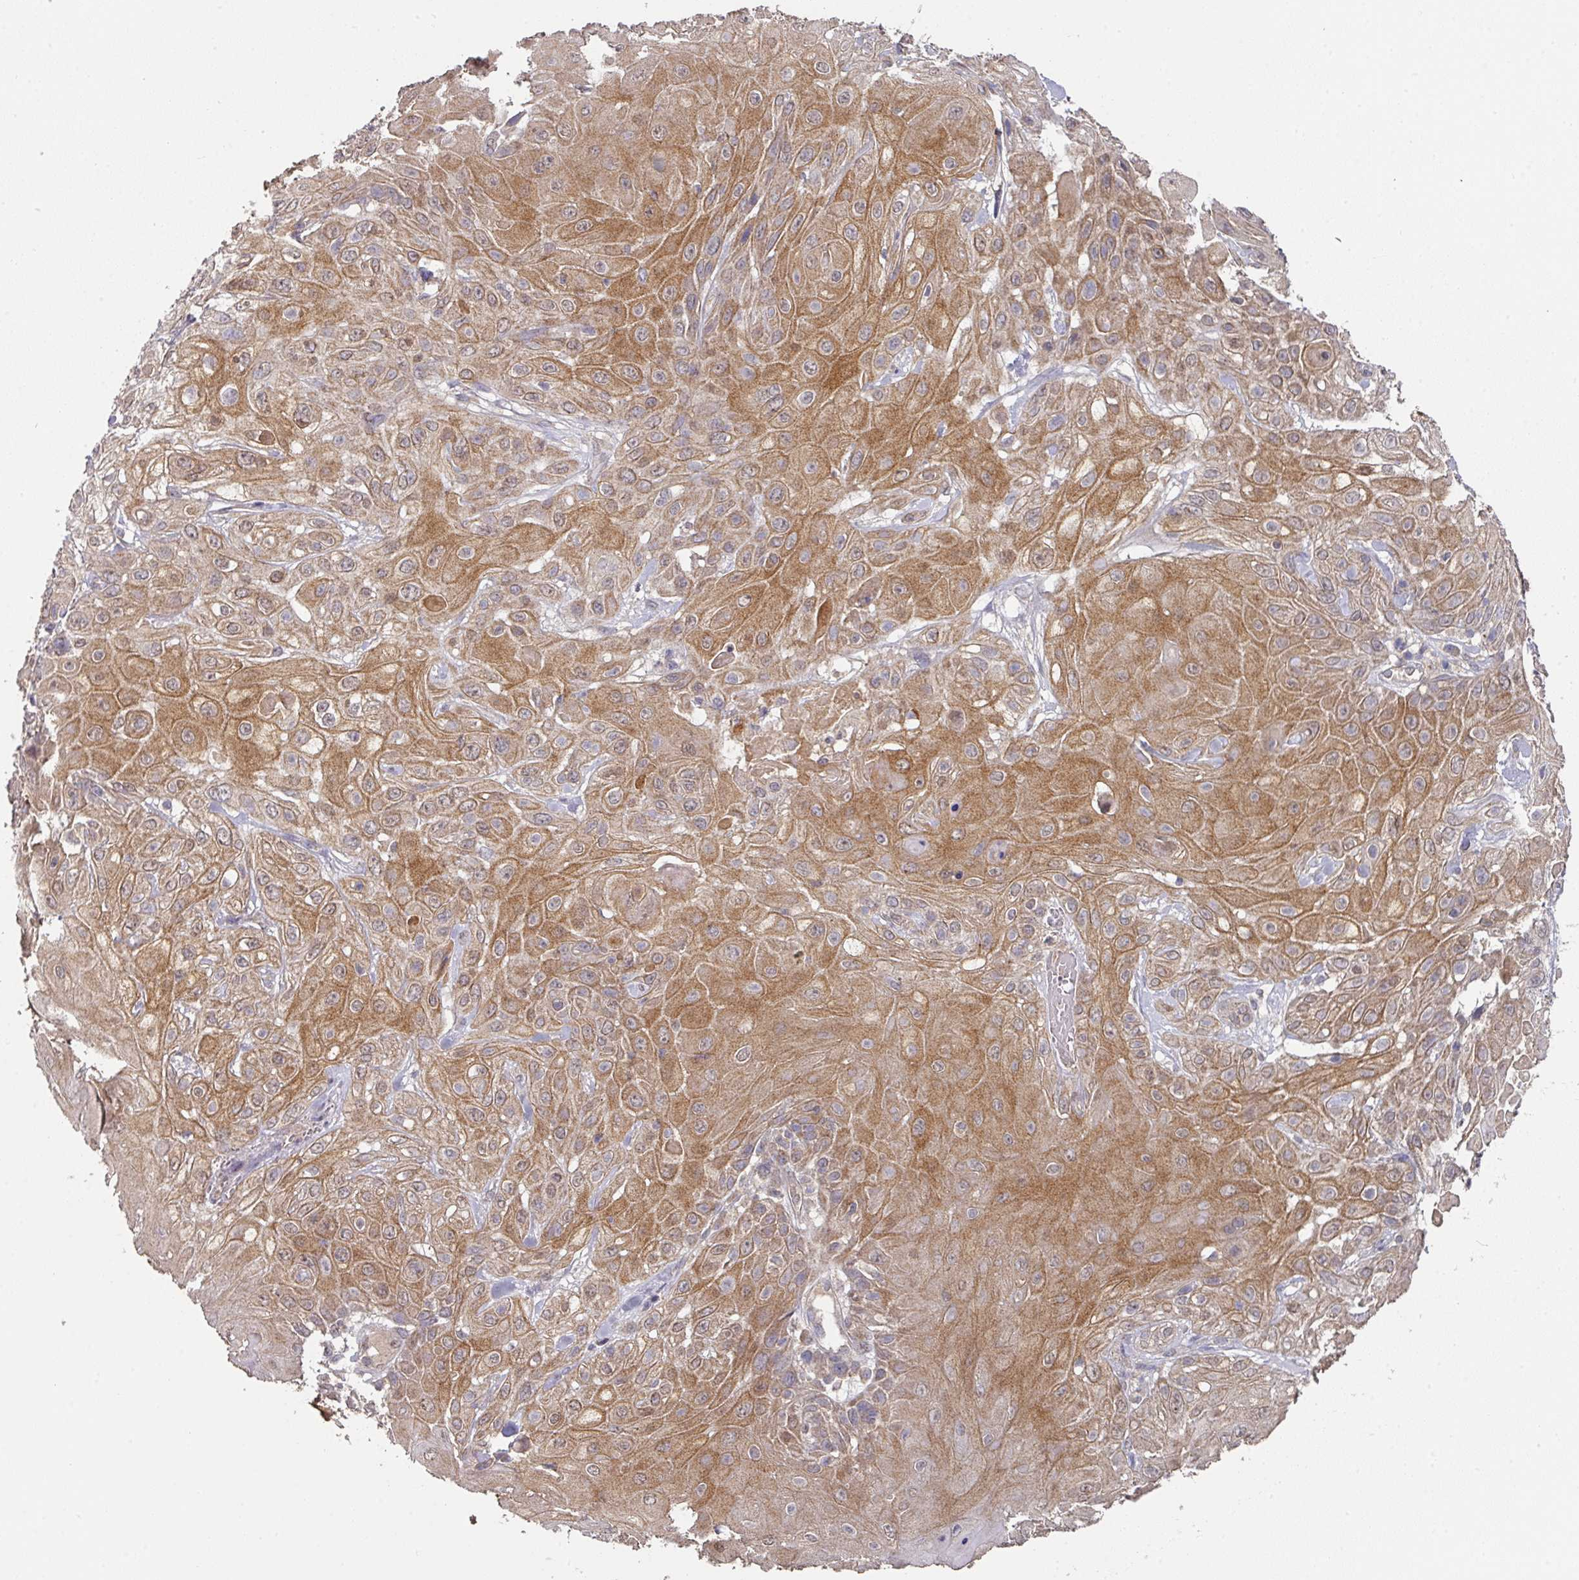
{"staining": {"intensity": "moderate", "quantity": ">75%", "location": "cytoplasmic/membranous"}, "tissue": "skin cancer", "cell_type": "Tumor cells", "image_type": "cancer", "snomed": [{"axis": "morphology", "description": "Normal tissue, NOS"}, {"axis": "morphology", "description": "Squamous cell carcinoma, NOS"}, {"axis": "topography", "description": "Skin"}, {"axis": "topography", "description": "Cartilage tissue"}], "caption": "Skin squamous cell carcinoma tissue exhibits moderate cytoplasmic/membranous expression in approximately >75% of tumor cells", "gene": "EXTL3", "patient": {"sex": "female", "age": 79}}